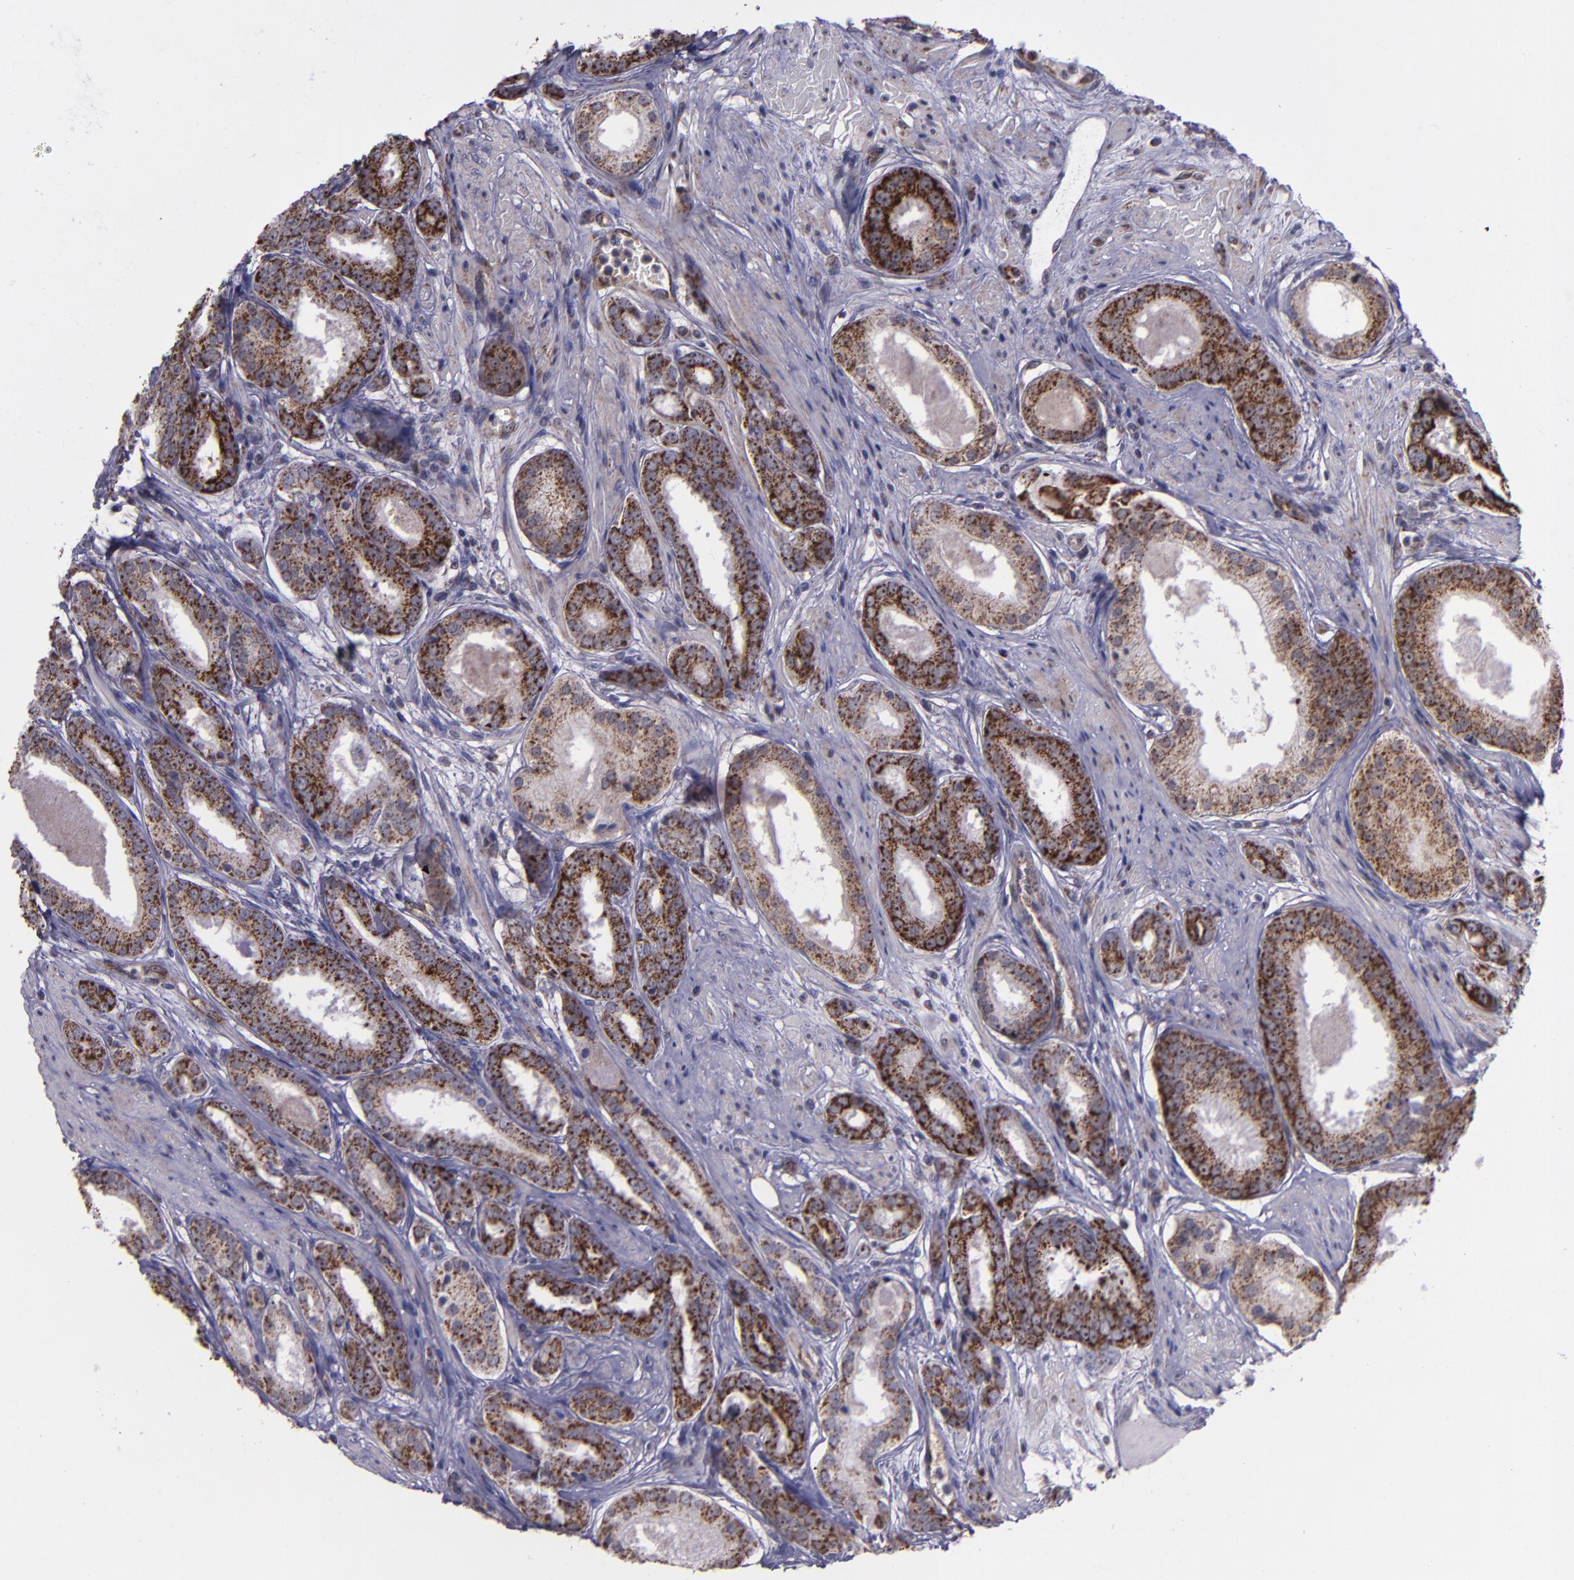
{"staining": {"intensity": "moderate", "quantity": ">75%", "location": "cytoplasmic/membranous,nuclear"}, "tissue": "prostate cancer", "cell_type": "Tumor cells", "image_type": "cancer", "snomed": [{"axis": "morphology", "description": "Adenocarcinoma, Medium grade"}, {"axis": "topography", "description": "Prostate"}], "caption": "Protein expression analysis of prostate cancer exhibits moderate cytoplasmic/membranous and nuclear expression in approximately >75% of tumor cells. (DAB = brown stain, brightfield microscopy at high magnification).", "gene": "LONP1", "patient": {"sex": "male", "age": 53}}